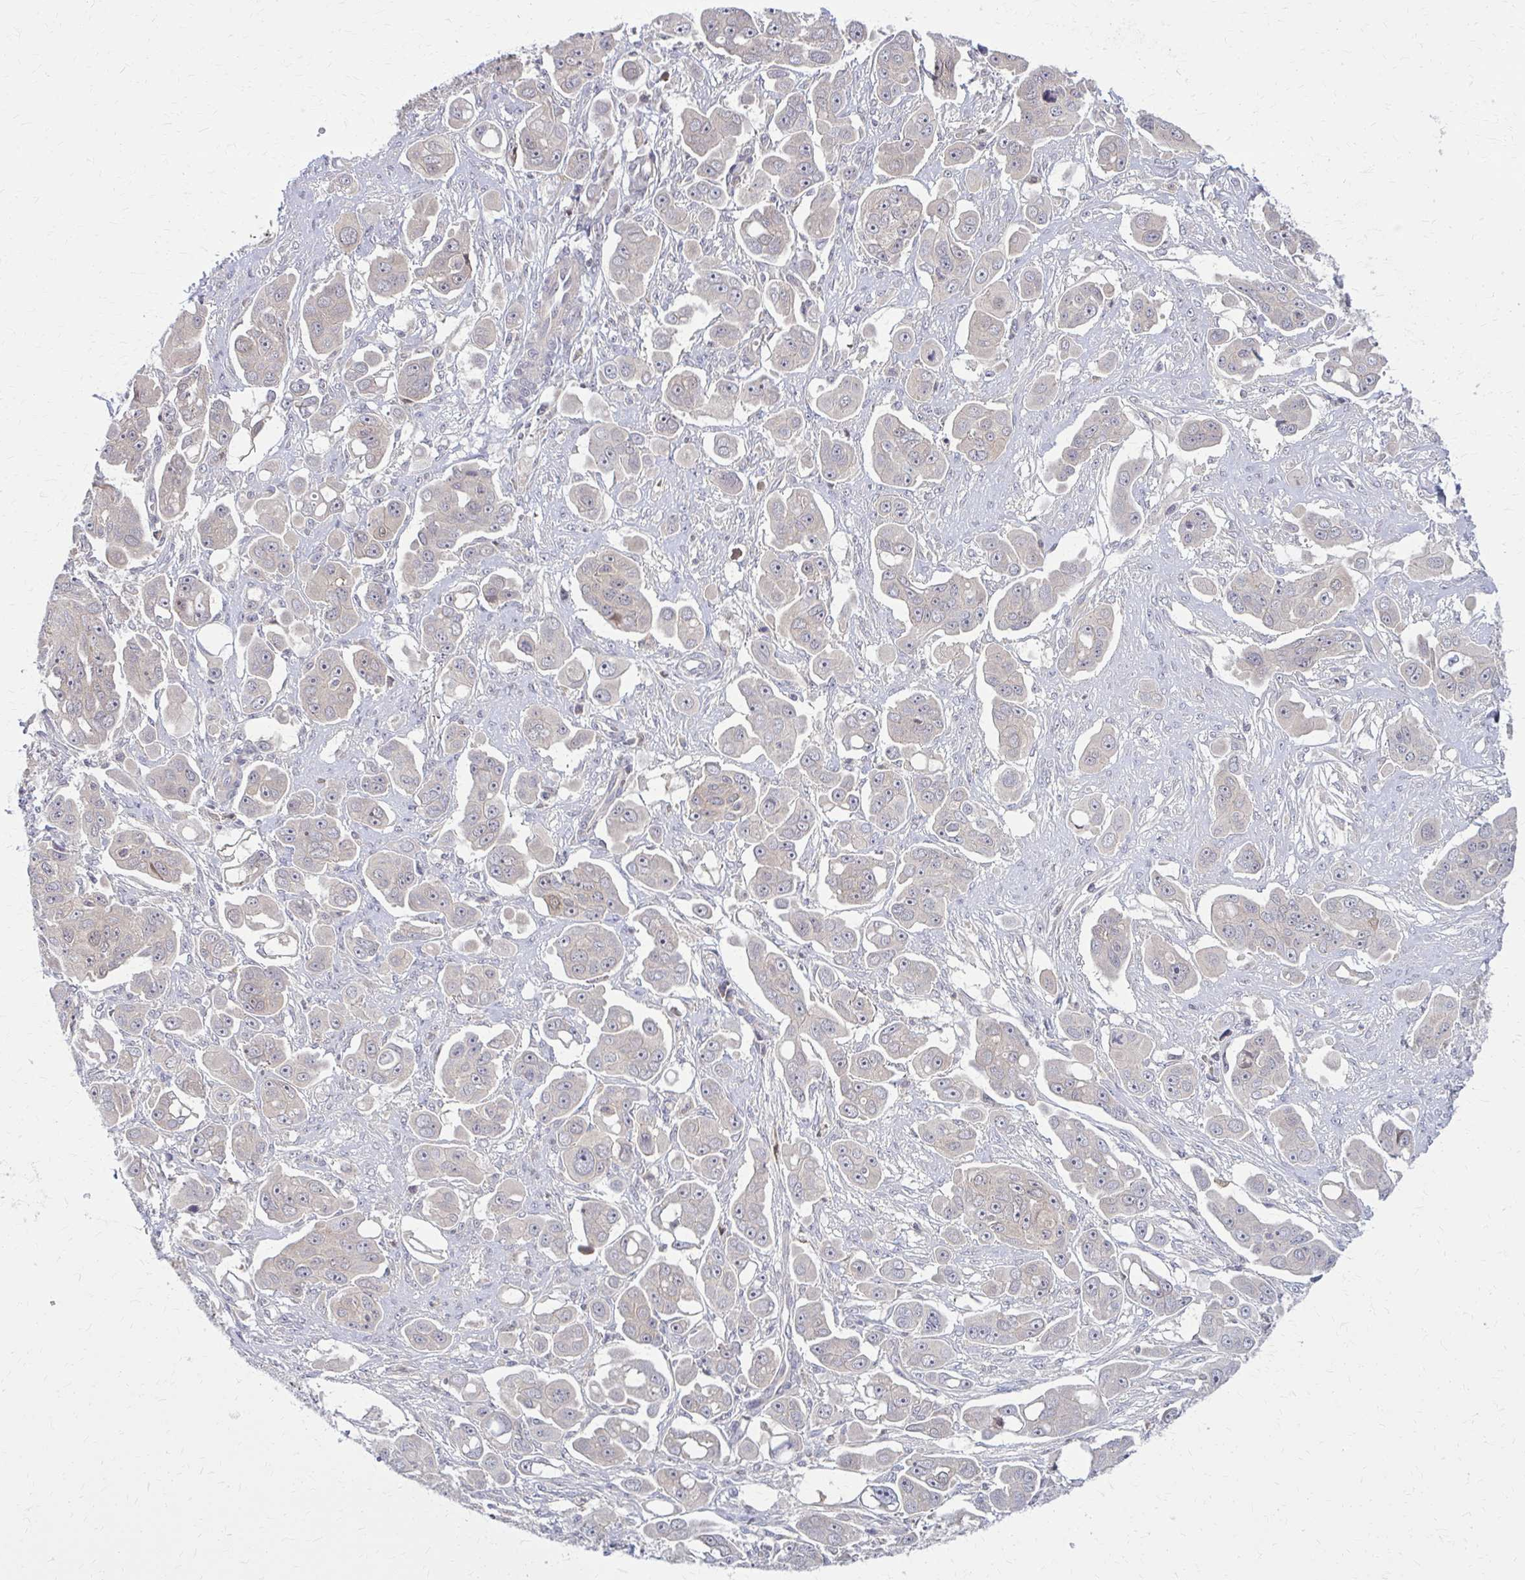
{"staining": {"intensity": "negative", "quantity": "none", "location": "none"}, "tissue": "ovarian cancer", "cell_type": "Tumor cells", "image_type": "cancer", "snomed": [{"axis": "morphology", "description": "Carcinoma, endometroid"}, {"axis": "topography", "description": "Ovary"}], "caption": "A histopathology image of ovarian cancer (endometroid carcinoma) stained for a protein displays no brown staining in tumor cells.", "gene": "DBI", "patient": {"sex": "female", "age": 70}}